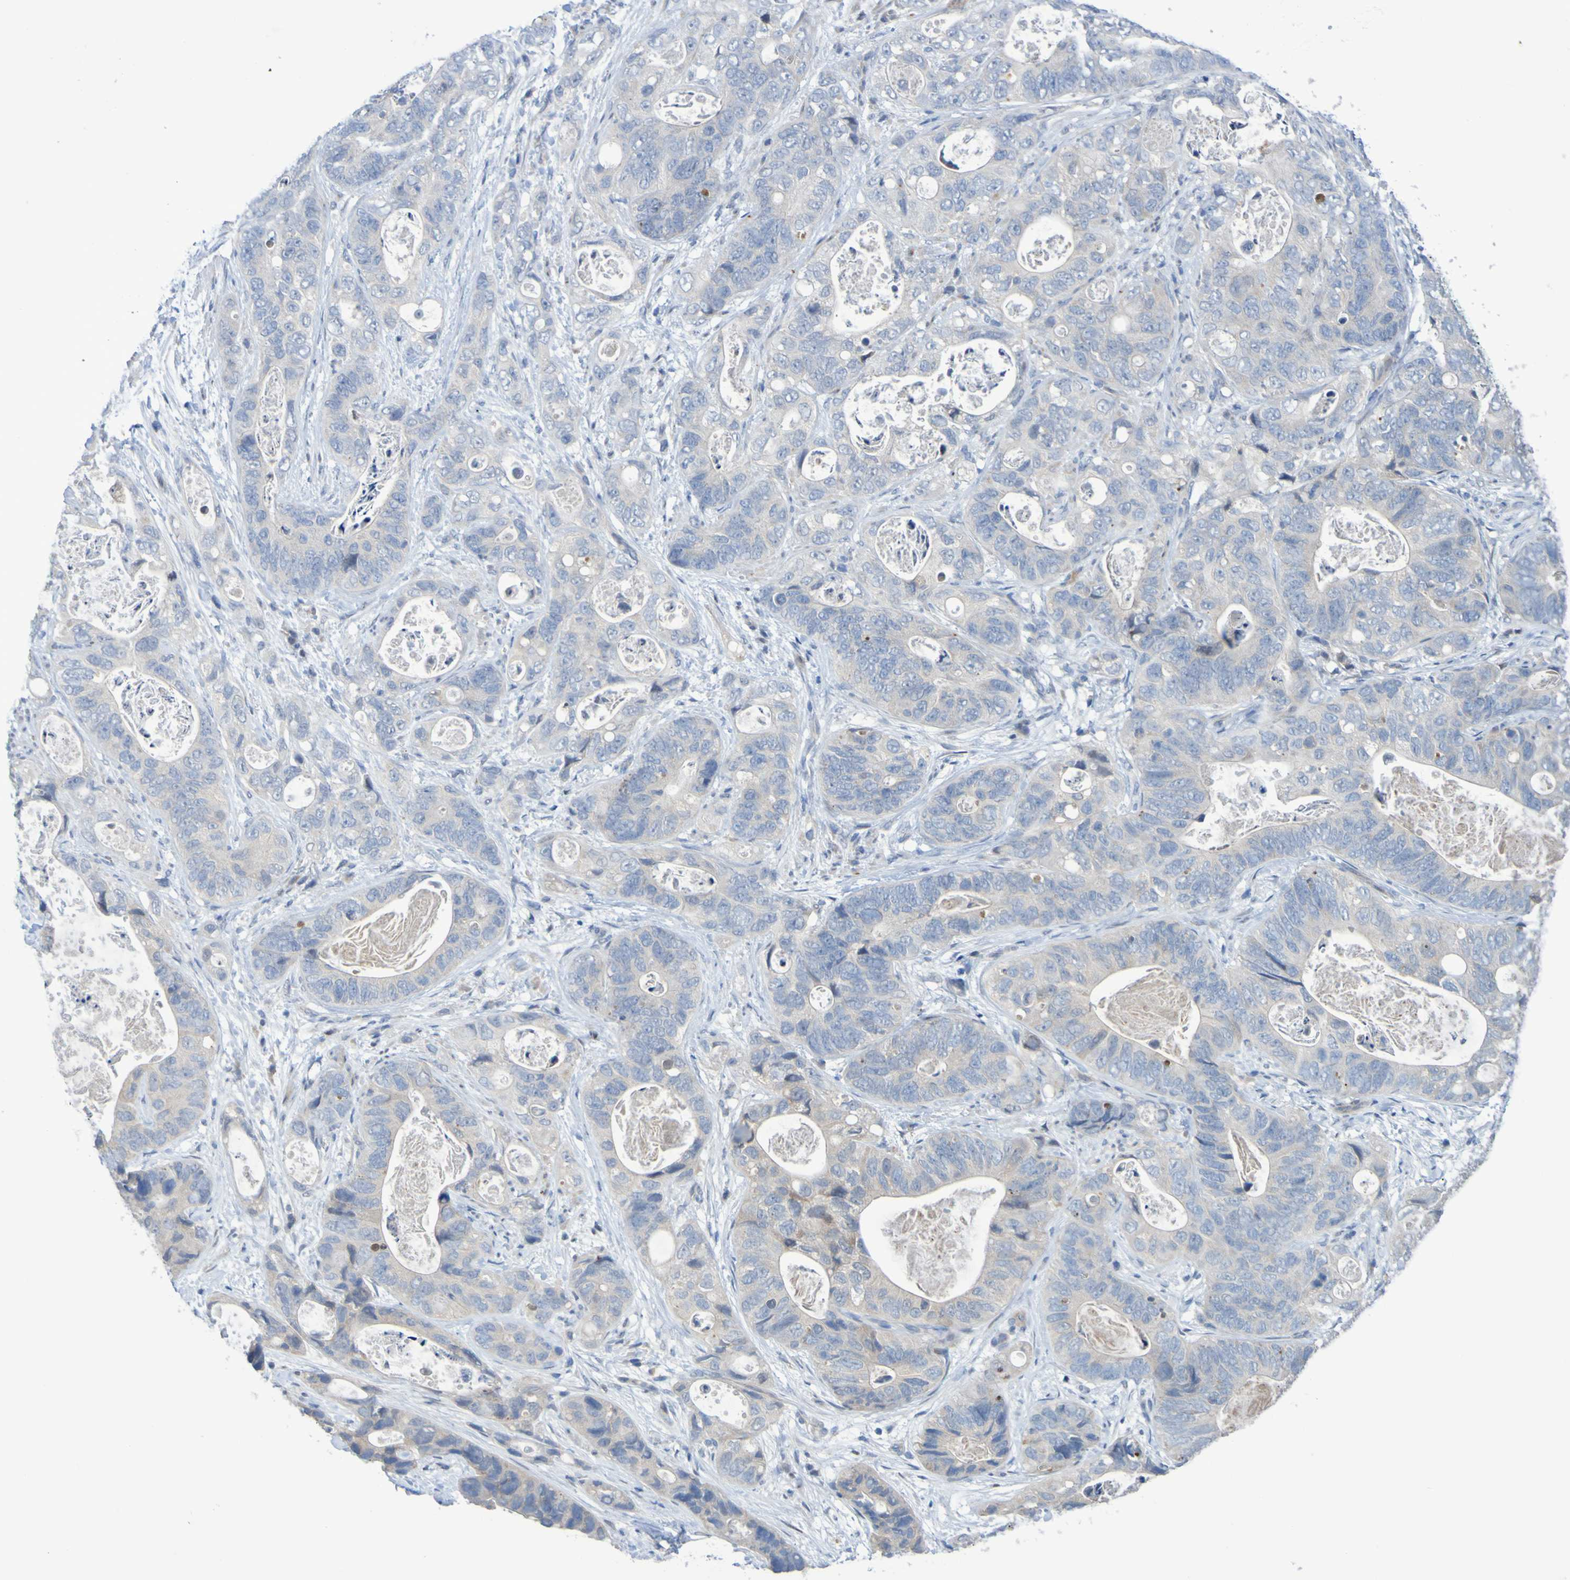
{"staining": {"intensity": "negative", "quantity": "none", "location": "none"}, "tissue": "stomach cancer", "cell_type": "Tumor cells", "image_type": "cancer", "snomed": [{"axis": "morphology", "description": "Adenocarcinoma, NOS"}, {"axis": "topography", "description": "Stomach"}], "caption": "High magnification brightfield microscopy of adenocarcinoma (stomach) stained with DAB (brown) and counterstained with hematoxylin (blue): tumor cells show no significant staining.", "gene": "FBP2", "patient": {"sex": "female", "age": 89}}